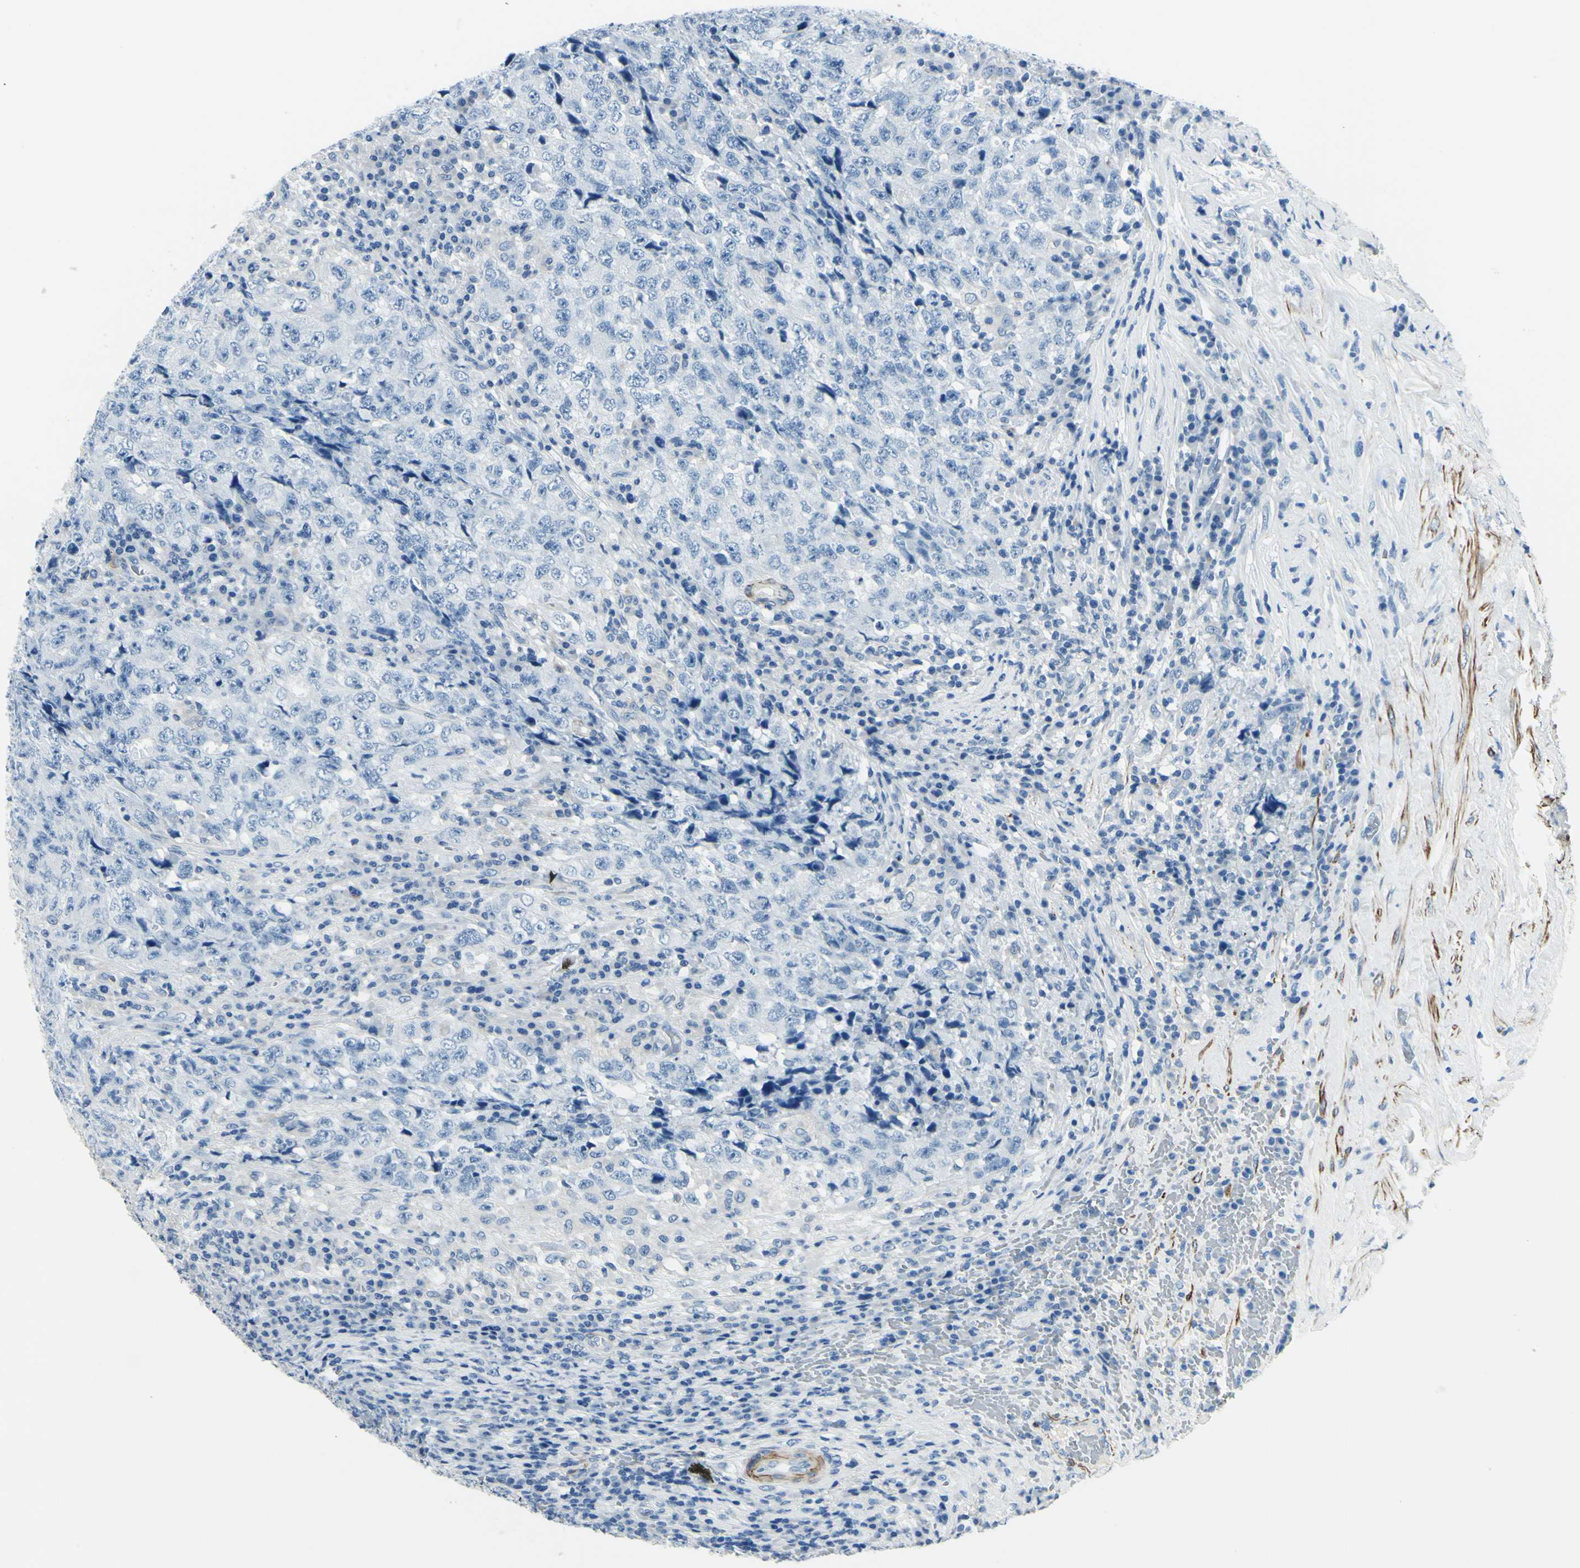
{"staining": {"intensity": "negative", "quantity": "none", "location": "none"}, "tissue": "testis cancer", "cell_type": "Tumor cells", "image_type": "cancer", "snomed": [{"axis": "morphology", "description": "Necrosis, NOS"}, {"axis": "morphology", "description": "Carcinoma, Embryonal, NOS"}, {"axis": "topography", "description": "Testis"}], "caption": "This is an immunohistochemistry (IHC) histopathology image of human embryonal carcinoma (testis). There is no positivity in tumor cells.", "gene": "CDH15", "patient": {"sex": "male", "age": 19}}